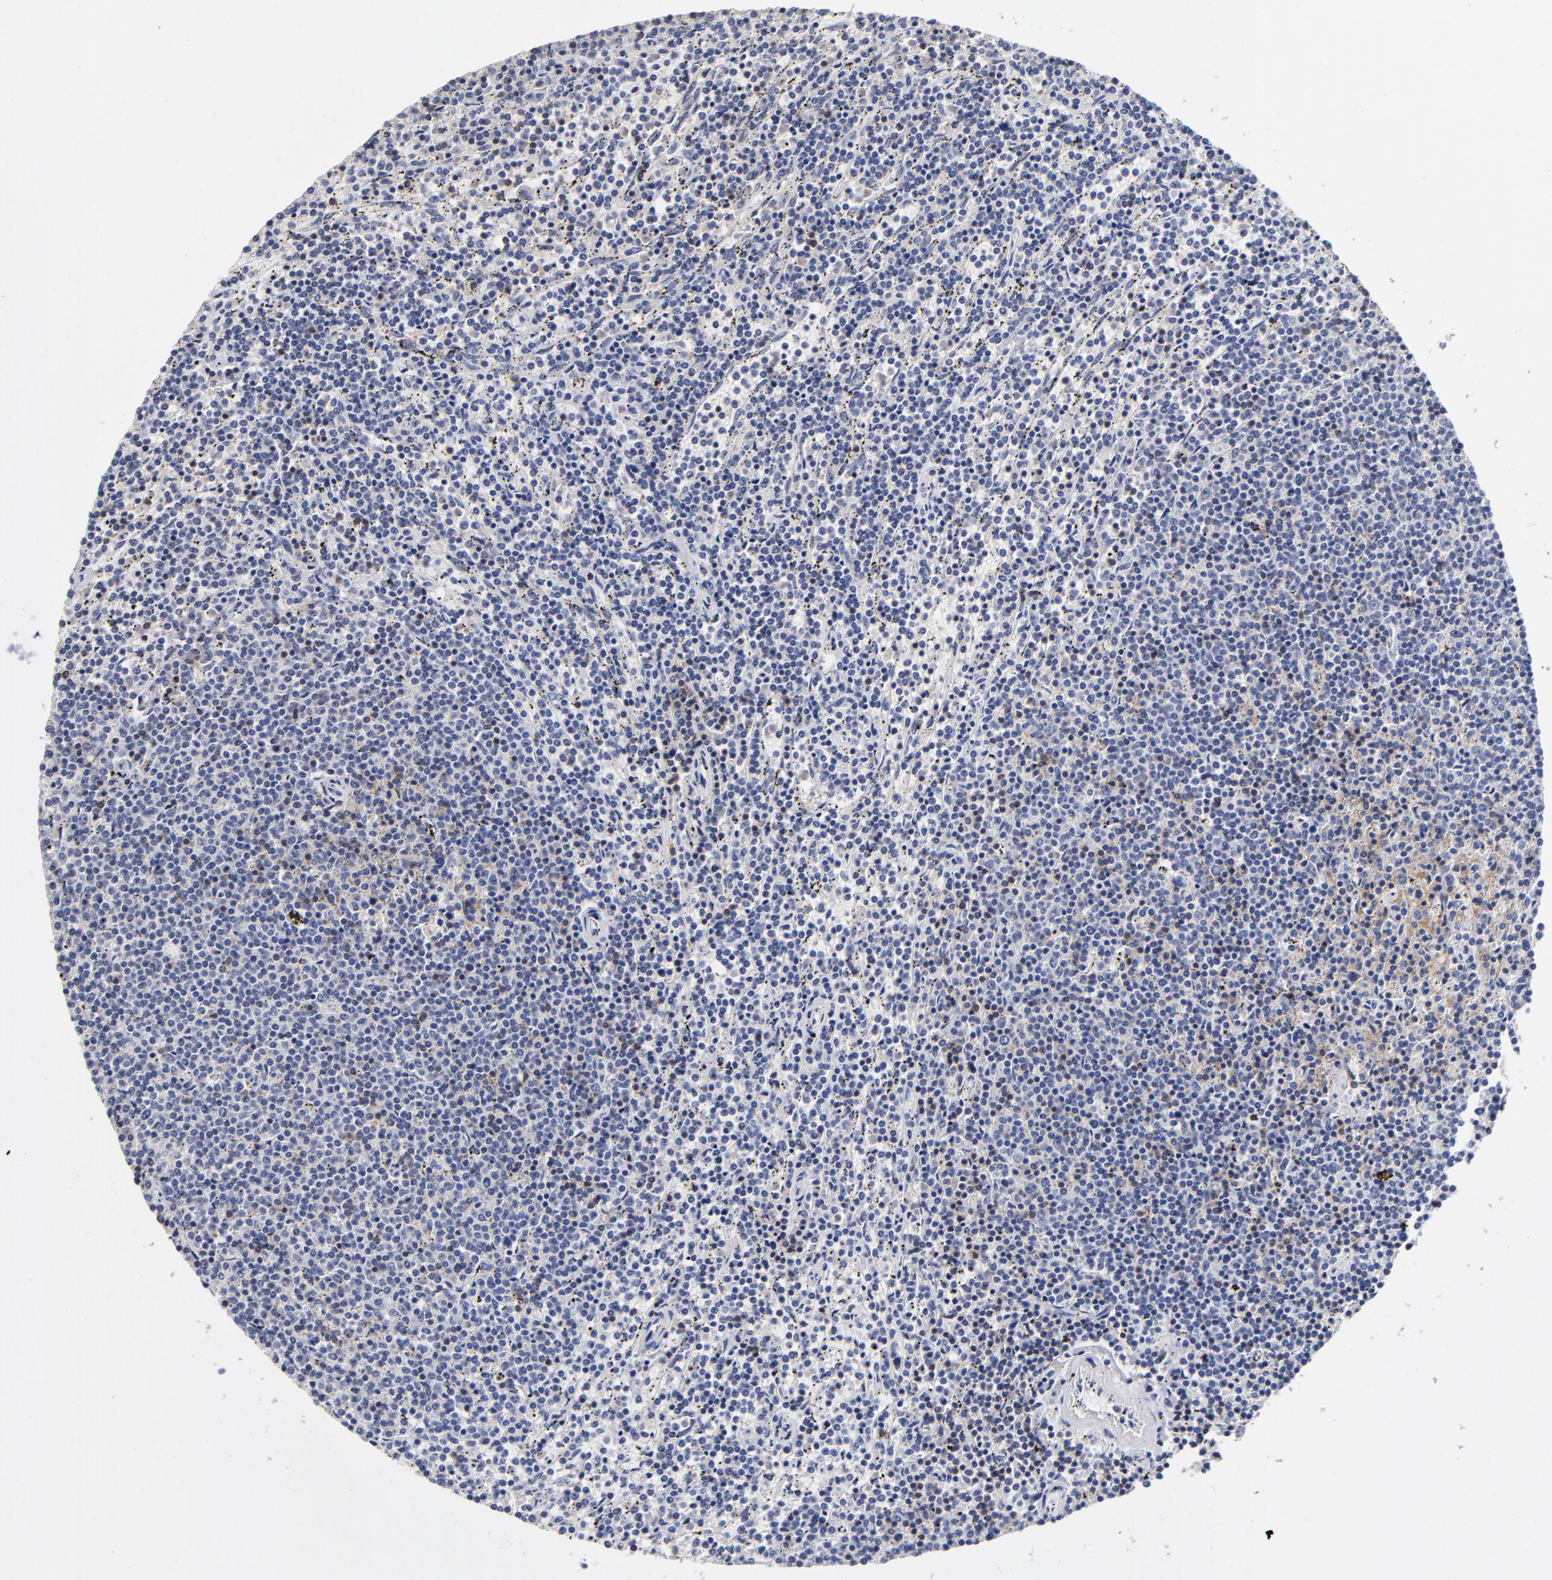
{"staining": {"intensity": "negative", "quantity": "none", "location": "none"}, "tissue": "lymphoma", "cell_type": "Tumor cells", "image_type": "cancer", "snomed": [{"axis": "morphology", "description": "Malignant lymphoma, non-Hodgkin's type, Low grade"}, {"axis": "topography", "description": "Spleen"}], "caption": "IHC of lymphoma shows no positivity in tumor cells.", "gene": "TRAT1", "patient": {"sex": "female", "age": 50}}